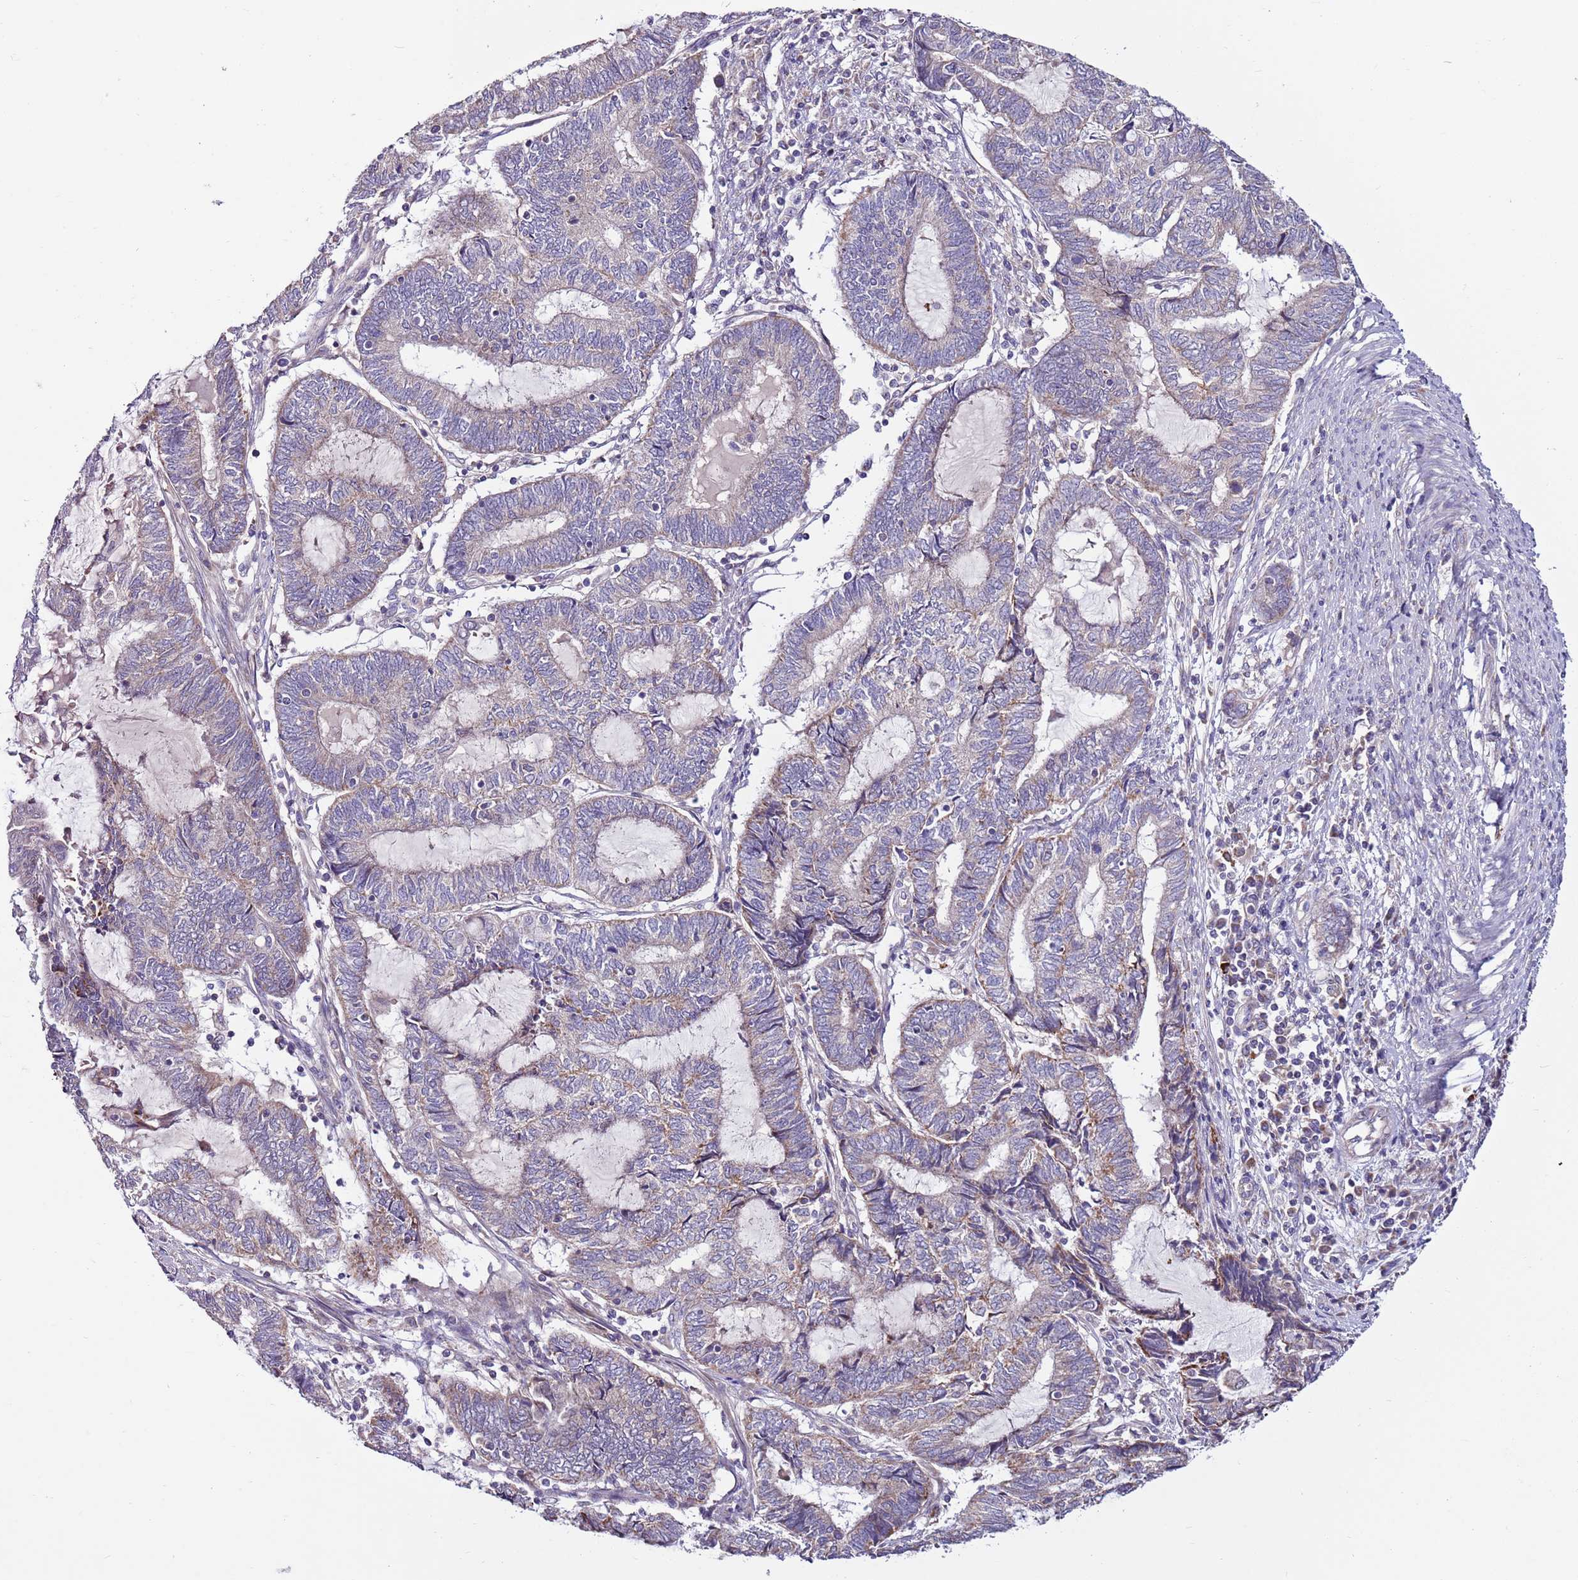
{"staining": {"intensity": "weak", "quantity": "<25%", "location": "cytoplasmic/membranous"}, "tissue": "endometrial cancer", "cell_type": "Tumor cells", "image_type": "cancer", "snomed": [{"axis": "morphology", "description": "Adenocarcinoma, NOS"}, {"axis": "topography", "description": "Uterus"}, {"axis": "topography", "description": "Endometrium"}], "caption": "Human endometrial cancer stained for a protein using immunohistochemistry (IHC) reveals no staining in tumor cells.", "gene": "SMG1", "patient": {"sex": "female", "age": 70}}